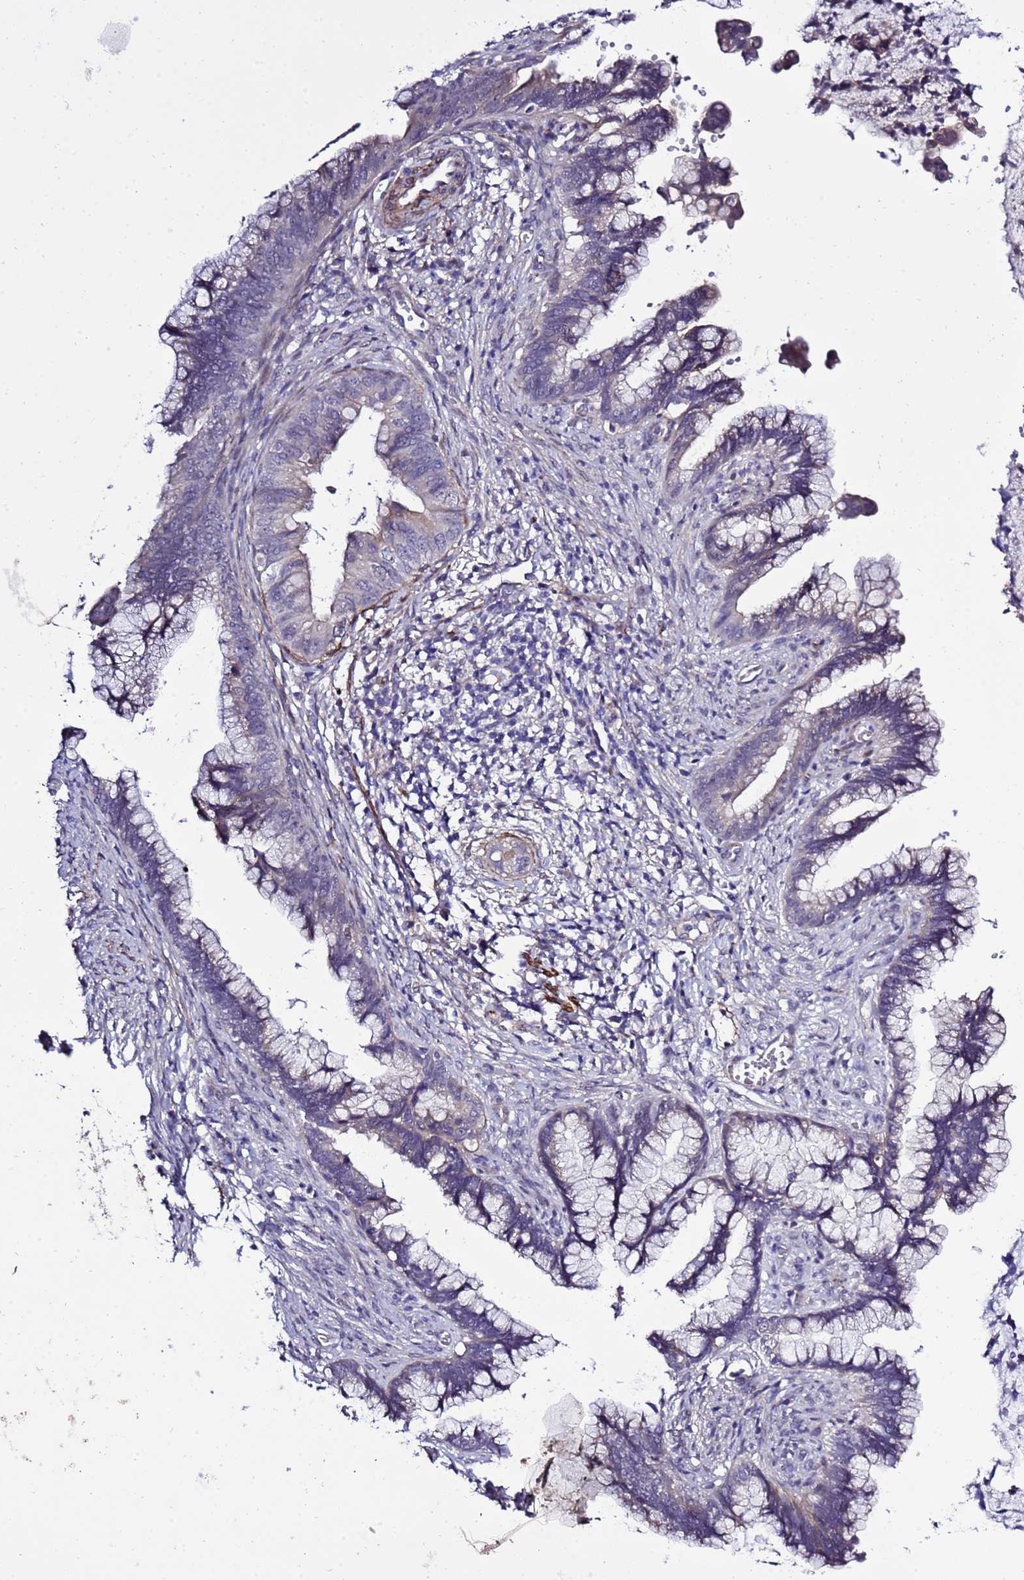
{"staining": {"intensity": "negative", "quantity": "none", "location": "none"}, "tissue": "cervical cancer", "cell_type": "Tumor cells", "image_type": "cancer", "snomed": [{"axis": "morphology", "description": "Adenocarcinoma, NOS"}, {"axis": "topography", "description": "Cervix"}], "caption": "High magnification brightfield microscopy of adenocarcinoma (cervical) stained with DAB (3,3'-diaminobenzidine) (brown) and counterstained with hematoxylin (blue): tumor cells show no significant positivity.", "gene": "GZF1", "patient": {"sex": "female", "age": 44}}